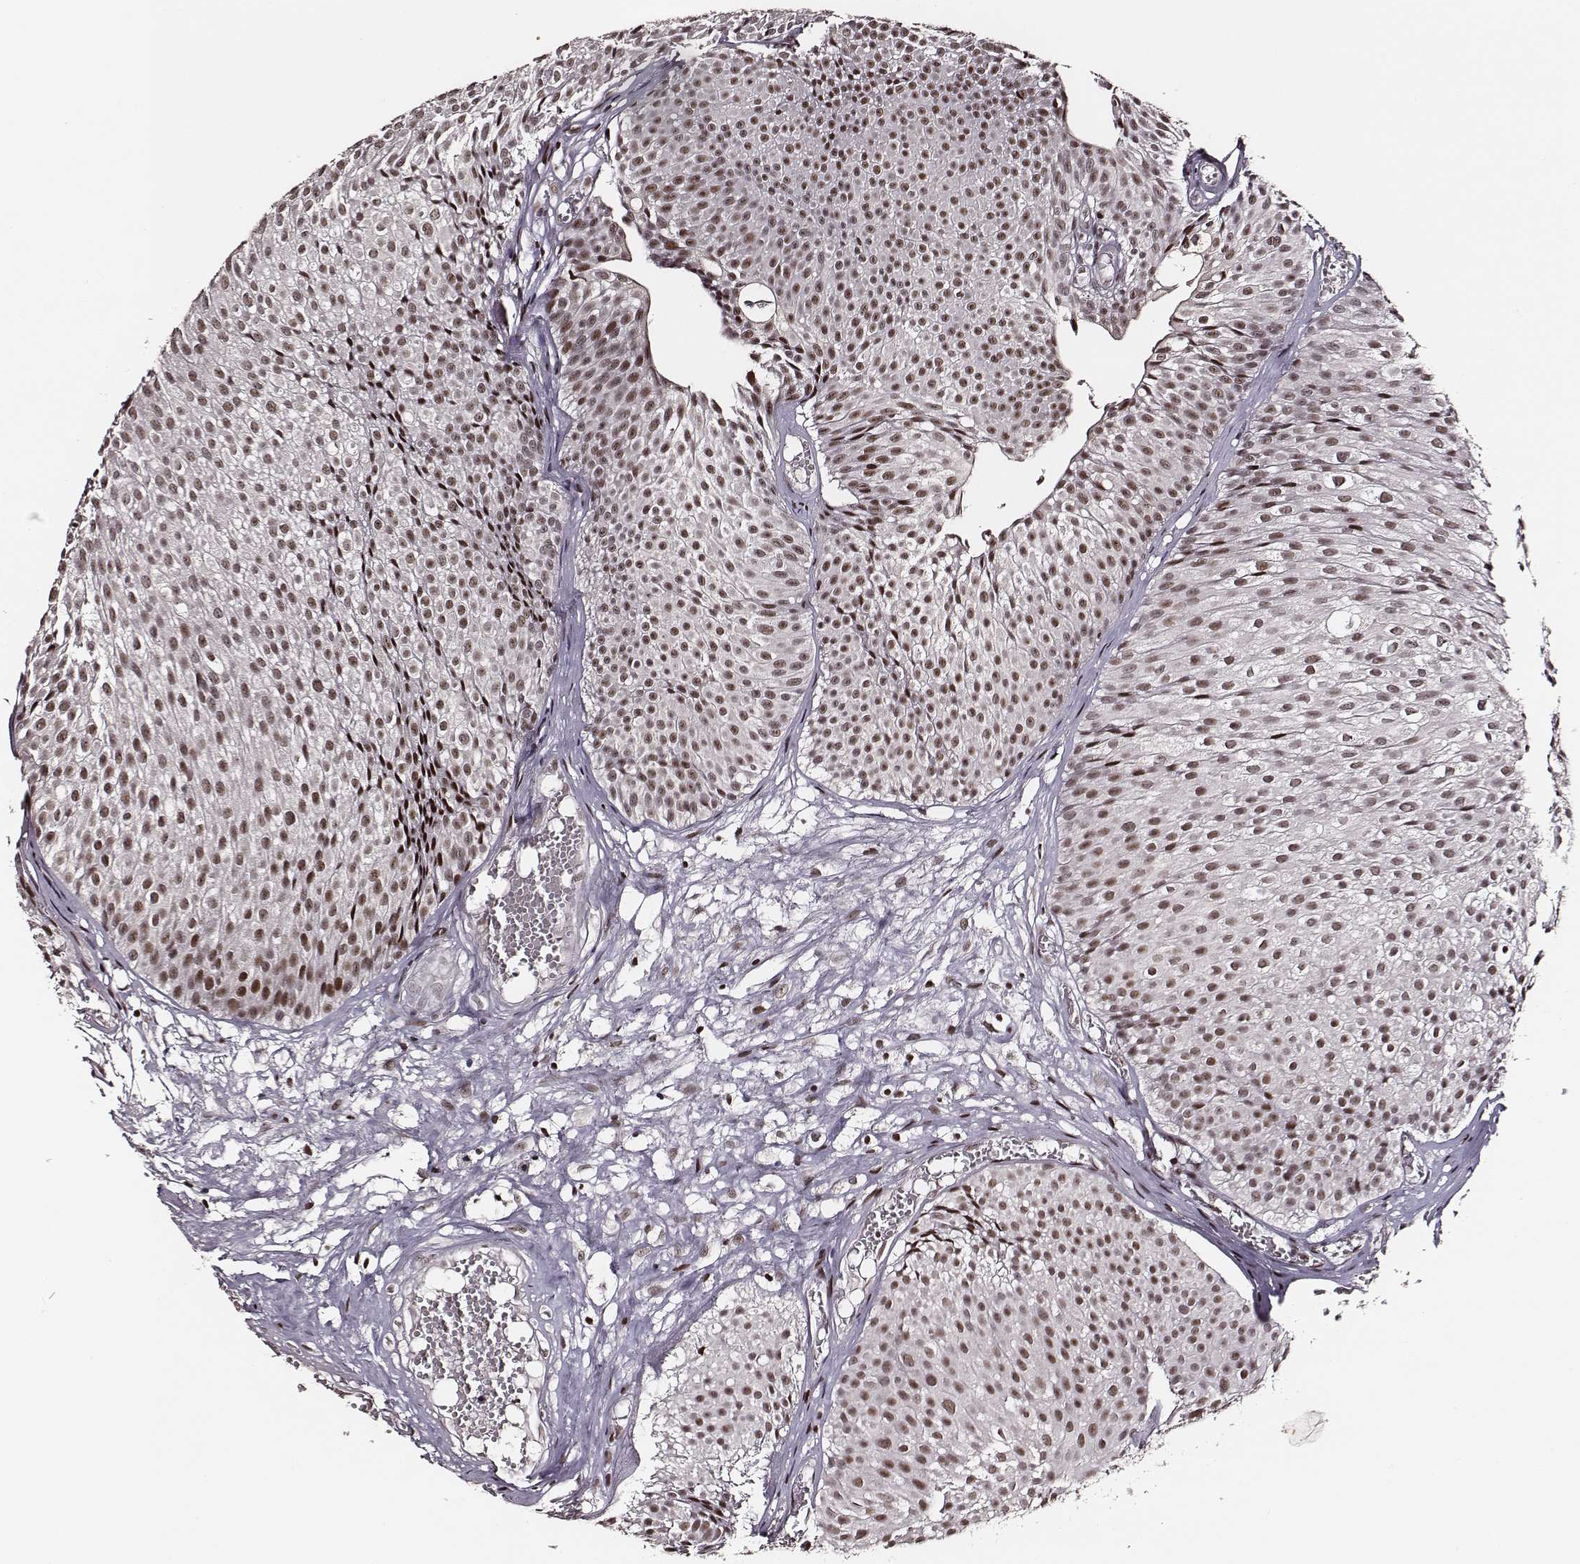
{"staining": {"intensity": "moderate", "quantity": ">75%", "location": "nuclear"}, "tissue": "urothelial cancer", "cell_type": "Tumor cells", "image_type": "cancer", "snomed": [{"axis": "morphology", "description": "Urothelial carcinoma, Low grade"}, {"axis": "topography", "description": "Urinary bladder"}], "caption": "Immunohistochemistry (IHC) photomicrograph of urothelial cancer stained for a protein (brown), which reveals medium levels of moderate nuclear staining in approximately >75% of tumor cells.", "gene": "PPARA", "patient": {"sex": "male", "age": 63}}